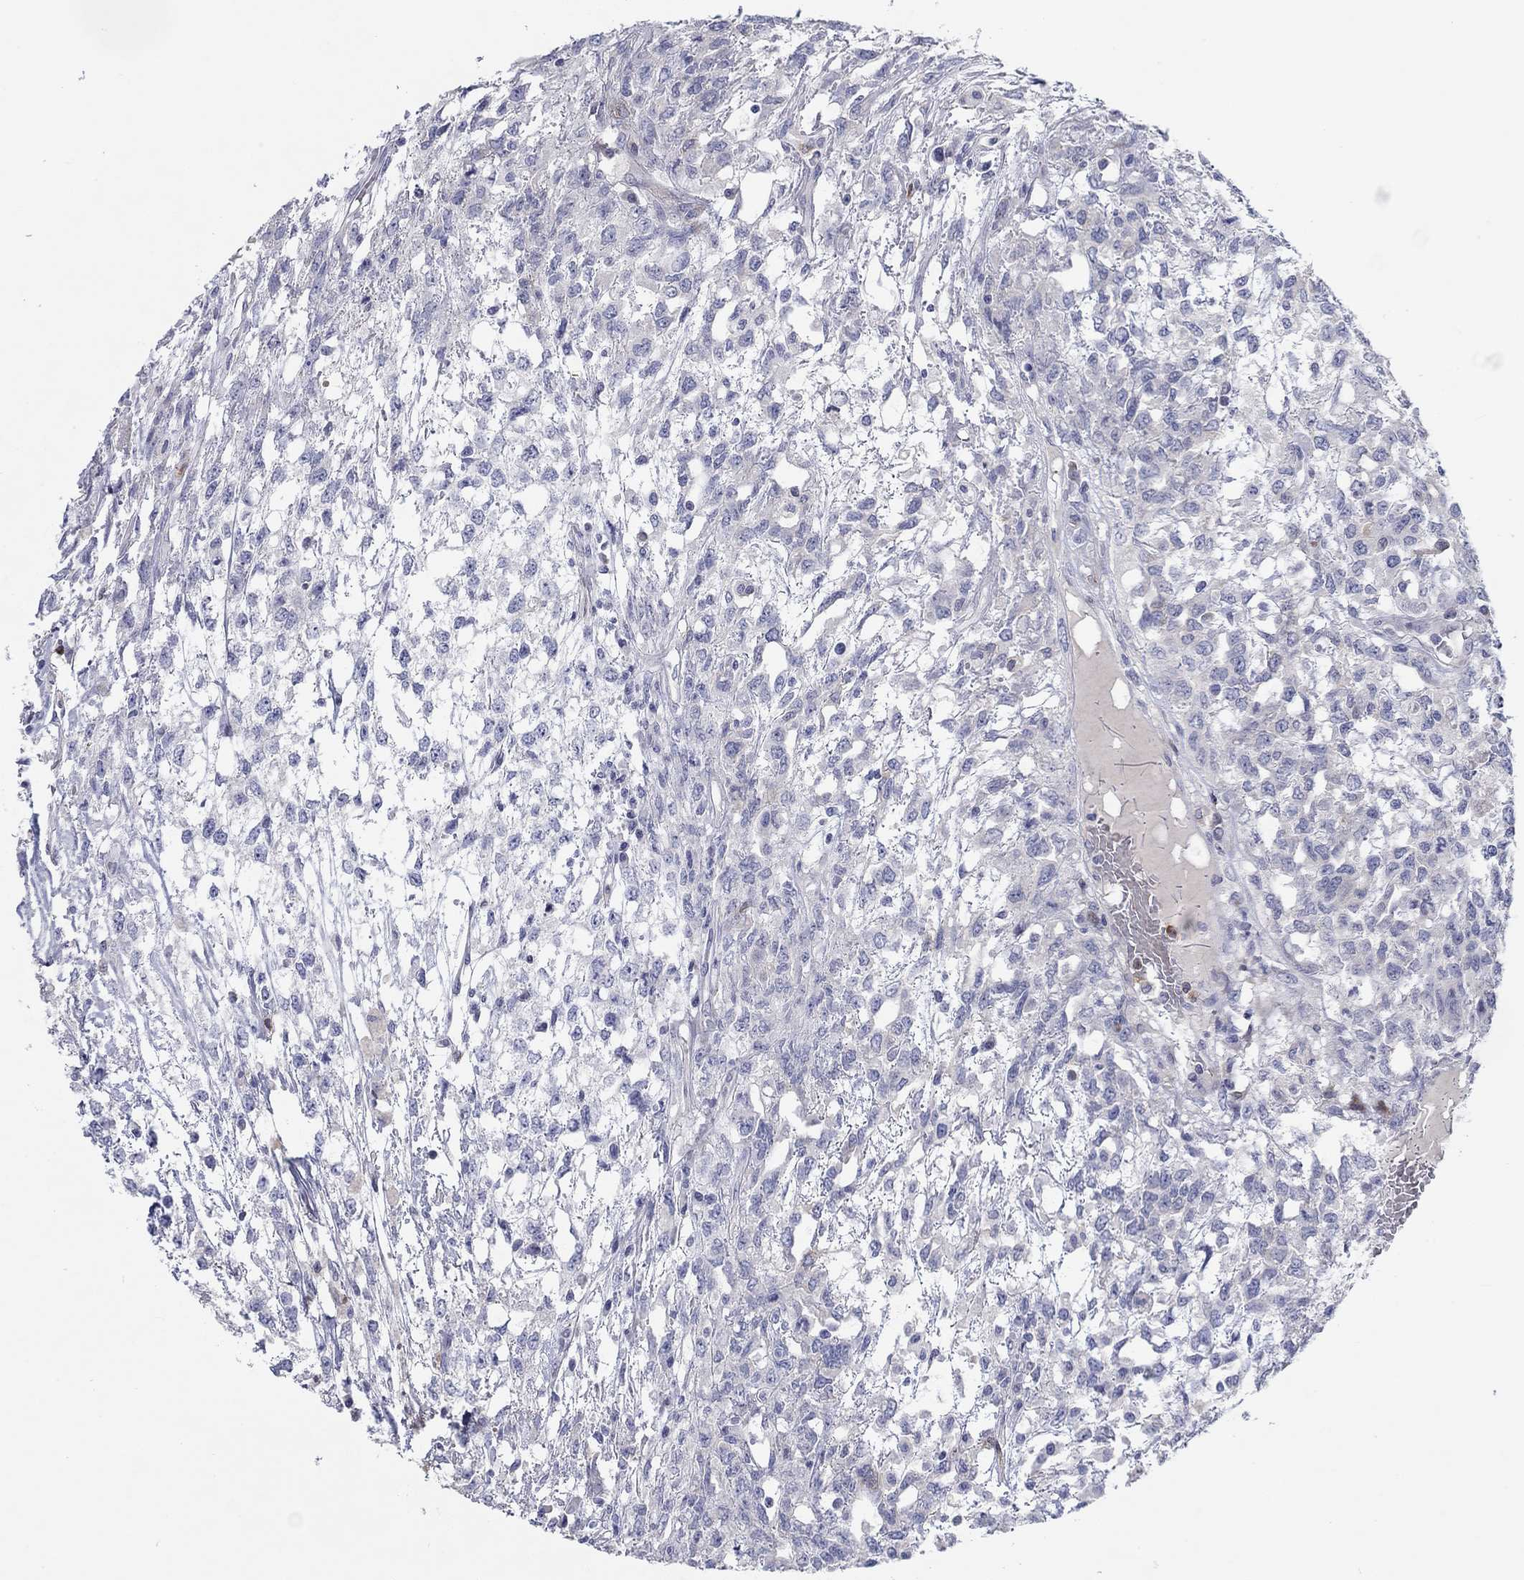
{"staining": {"intensity": "negative", "quantity": "none", "location": "none"}, "tissue": "testis cancer", "cell_type": "Tumor cells", "image_type": "cancer", "snomed": [{"axis": "morphology", "description": "Seminoma, NOS"}, {"axis": "topography", "description": "Testis"}], "caption": "Tumor cells are negative for protein expression in human testis seminoma. Brightfield microscopy of immunohistochemistry (IHC) stained with DAB (brown) and hematoxylin (blue), captured at high magnification.", "gene": "ARHGAP36", "patient": {"sex": "male", "age": 52}}